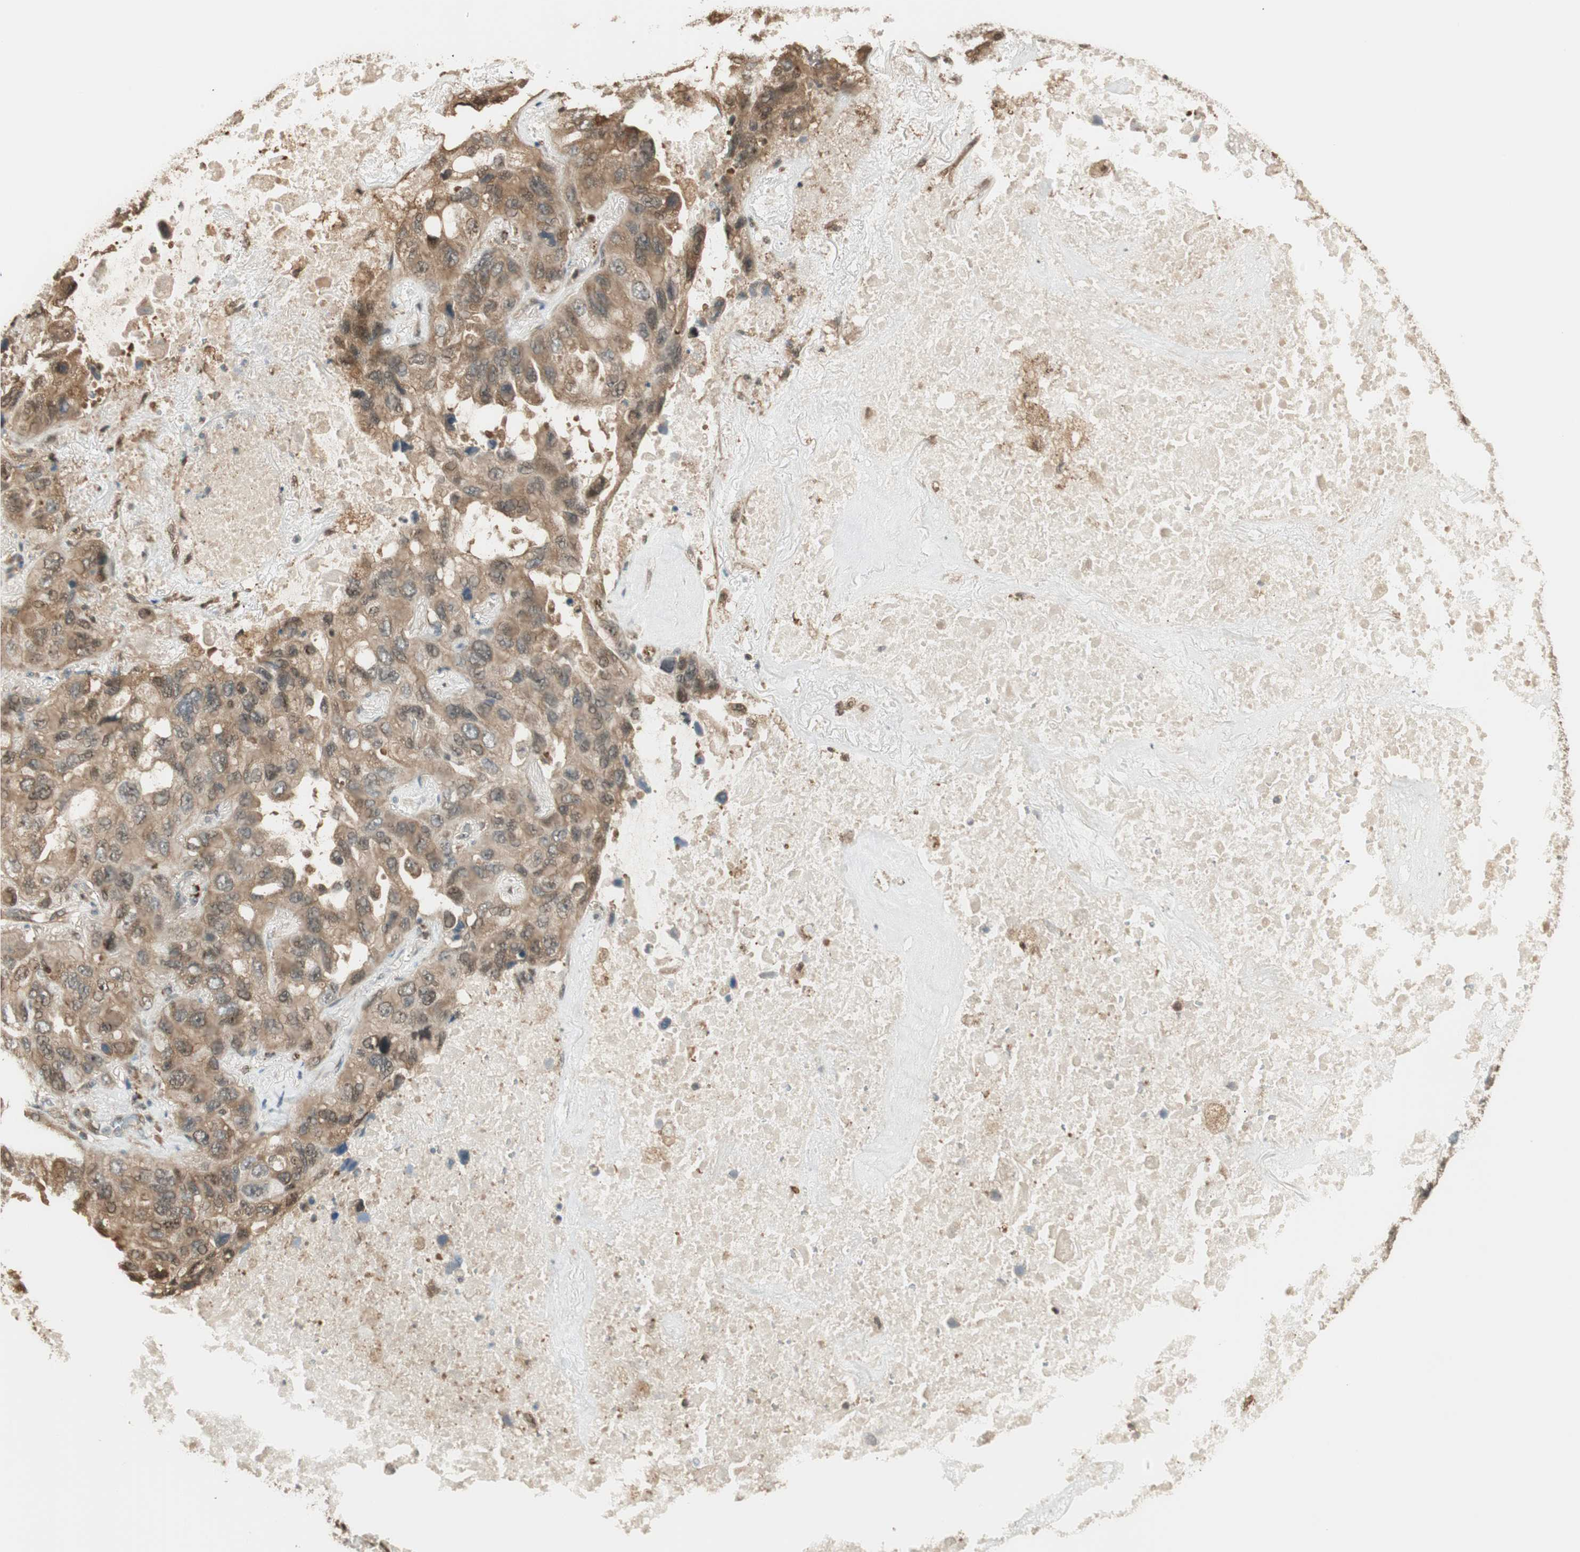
{"staining": {"intensity": "moderate", "quantity": ">75%", "location": "cytoplasmic/membranous"}, "tissue": "lung cancer", "cell_type": "Tumor cells", "image_type": "cancer", "snomed": [{"axis": "morphology", "description": "Squamous cell carcinoma, NOS"}, {"axis": "topography", "description": "Lung"}], "caption": "Protein expression analysis of lung cancer demonstrates moderate cytoplasmic/membranous positivity in approximately >75% of tumor cells. Nuclei are stained in blue.", "gene": "ZNF443", "patient": {"sex": "female", "age": 73}}